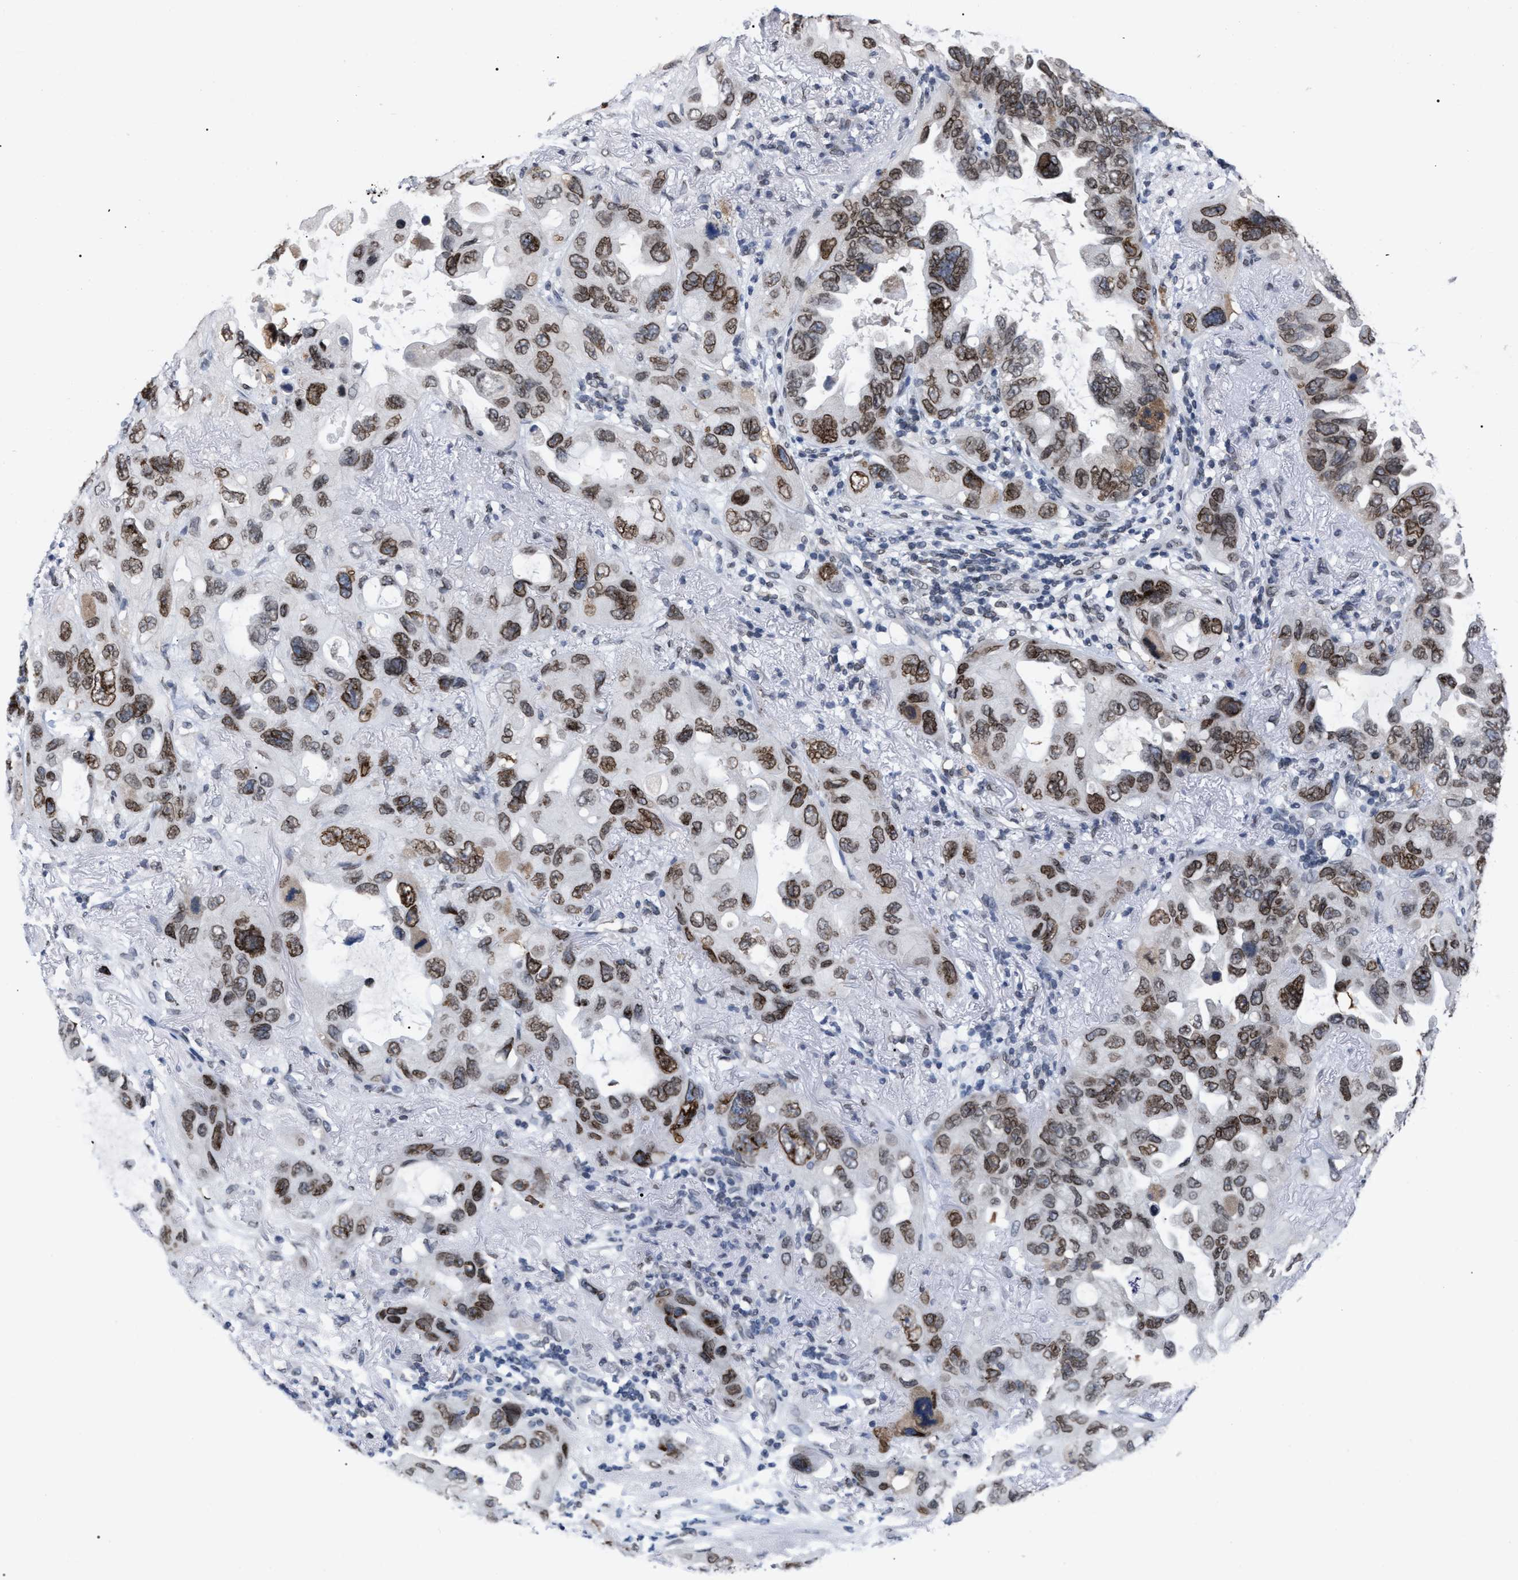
{"staining": {"intensity": "moderate", "quantity": ">75%", "location": "cytoplasmic/membranous,nuclear"}, "tissue": "lung cancer", "cell_type": "Tumor cells", "image_type": "cancer", "snomed": [{"axis": "morphology", "description": "Squamous cell carcinoma, NOS"}, {"axis": "topography", "description": "Lung"}], "caption": "Human lung cancer (squamous cell carcinoma) stained with a protein marker exhibits moderate staining in tumor cells.", "gene": "TPR", "patient": {"sex": "female", "age": 73}}